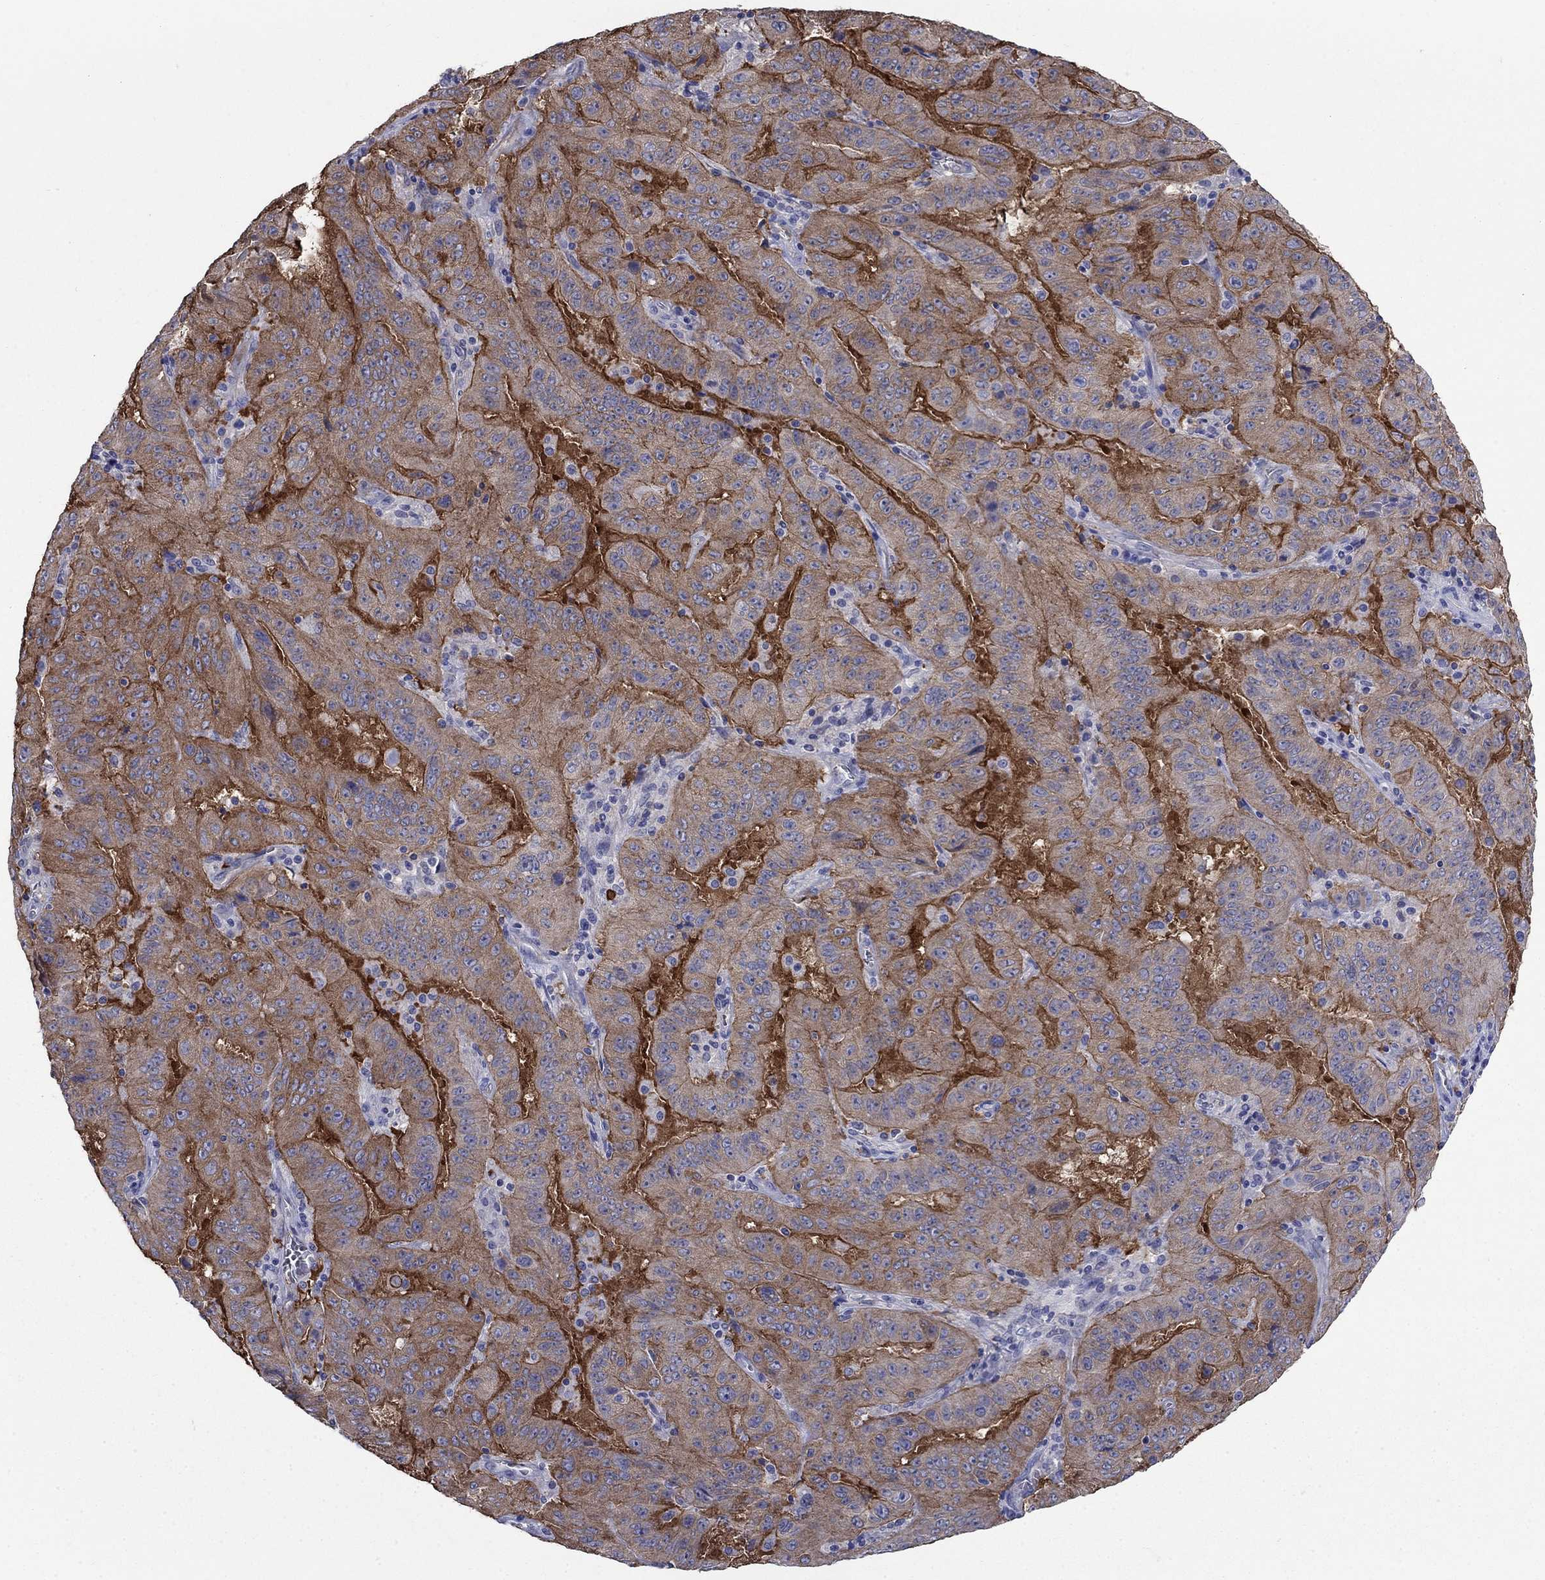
{"staining": {"intensity": "strong", "quantity": "25%-75%", "location": "cytoplasmic/membranous"}, "tissue": "pancreatic cancer", "cell_type": "Tumor cells", "image_type": "cancer", "snomed": [{"axis": "morphology", "description": "Adenocarcinoma, NOS"}, {"axis": "topography", "description": "Pancreas"}], "caption": "The immunohistochemical stain highlights strong cytoplasmic/membranous positivity in tumor cells of adenocarcinoma (pancreatic) tissue.", "gene": "FLNC", "patient": {"sex": "male", "age": 63}}